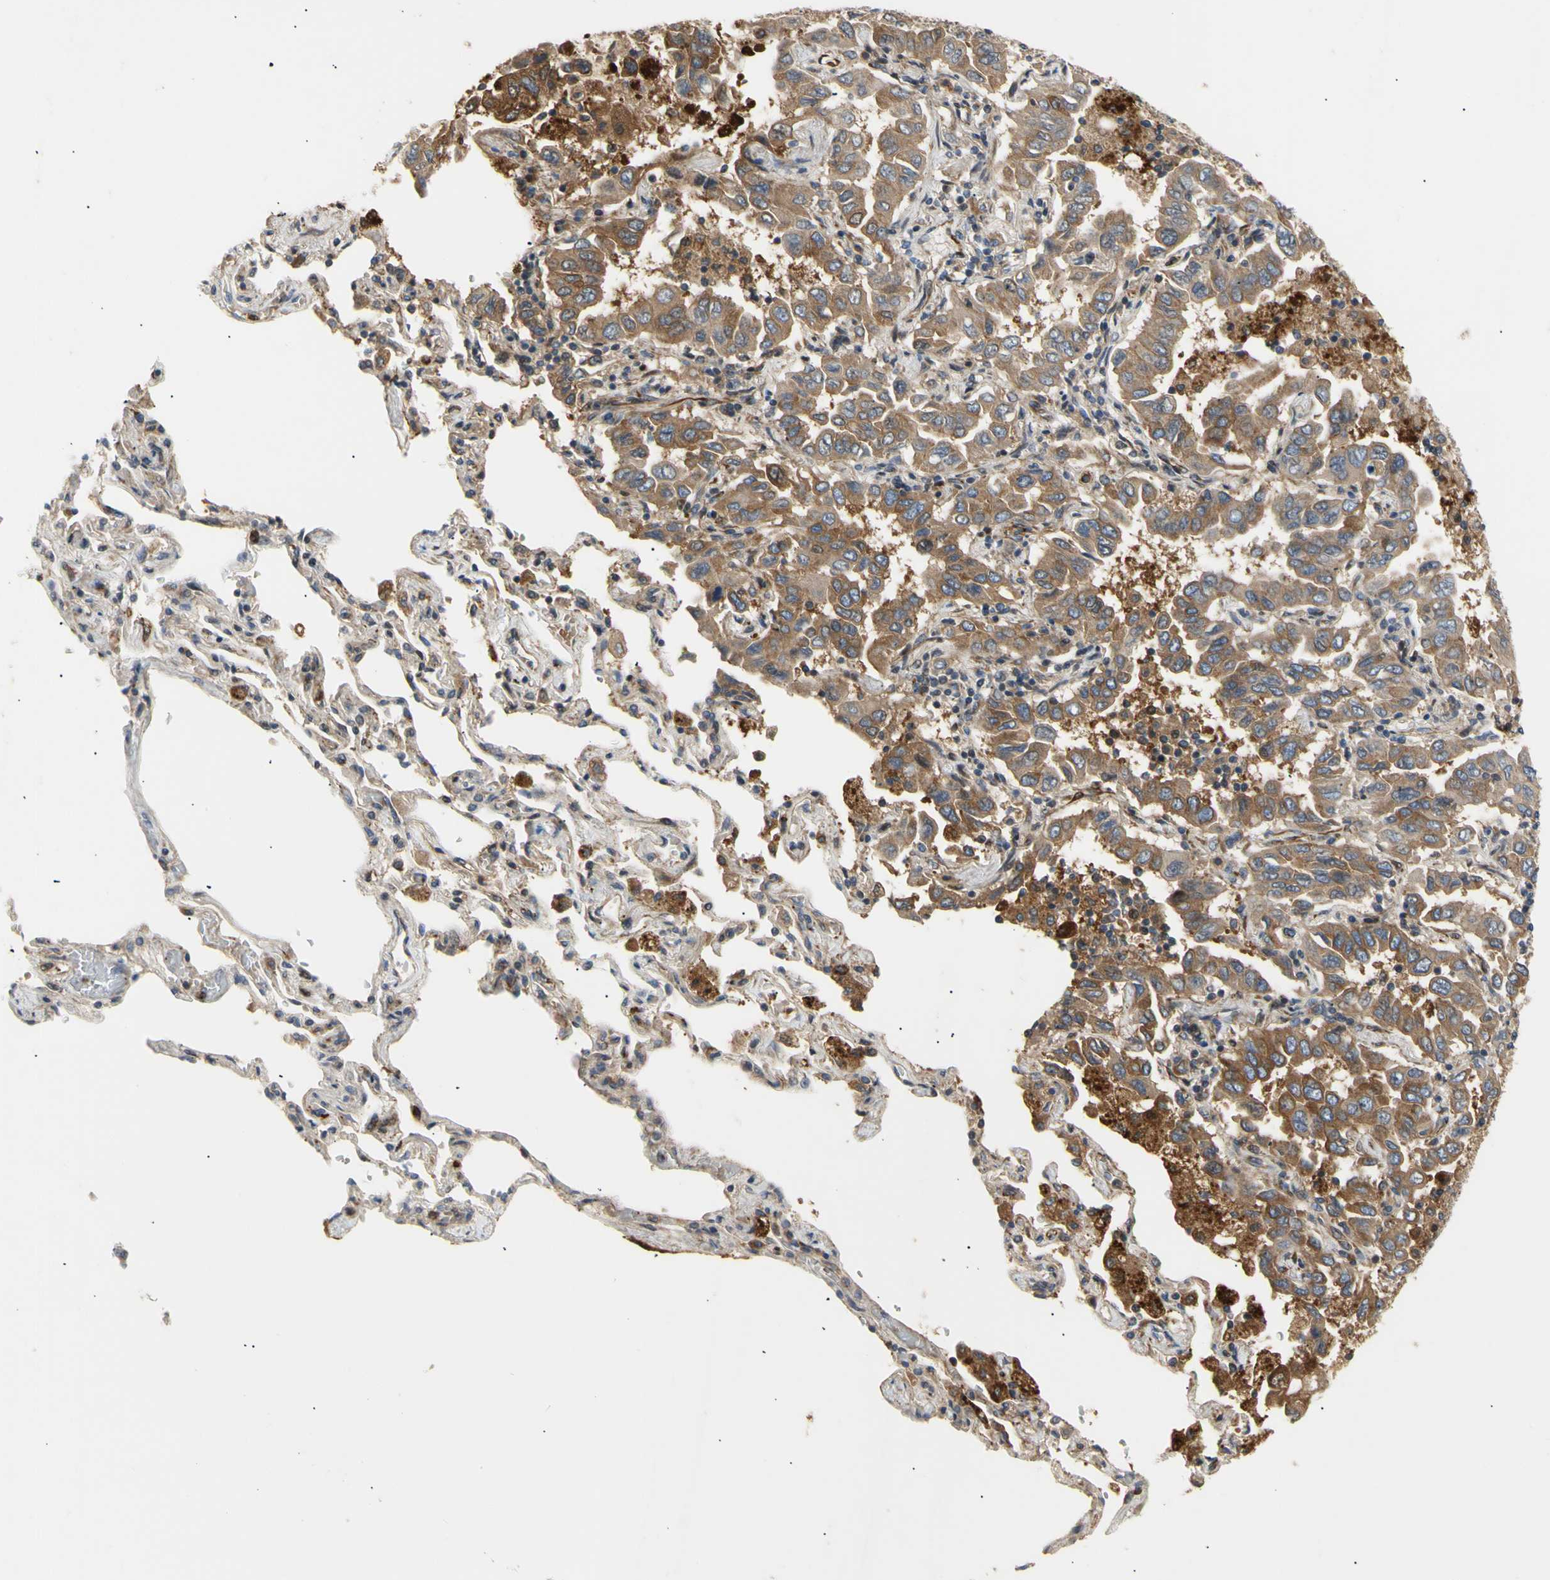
{"staining": {"intensity": "moderate", "quantity": ">75%", "location": "cytoplasmic/membranous"}, "tissue": "lung cancer", "cell_type": "Tumor cells", "image_type": "cancer", "snomed": [{"axis": "morphology", "description": "Adenocarcinoma, NOS"}, {"axis": "topography", "description": "Lung"}], "caption": "The immunohistochemical stain shows moderate cytoplasmic/membranous staining in tumor cells of lung cancer tissue.", "gene": "TUBG2", "patient": {"sex": "male", "age": 64}}